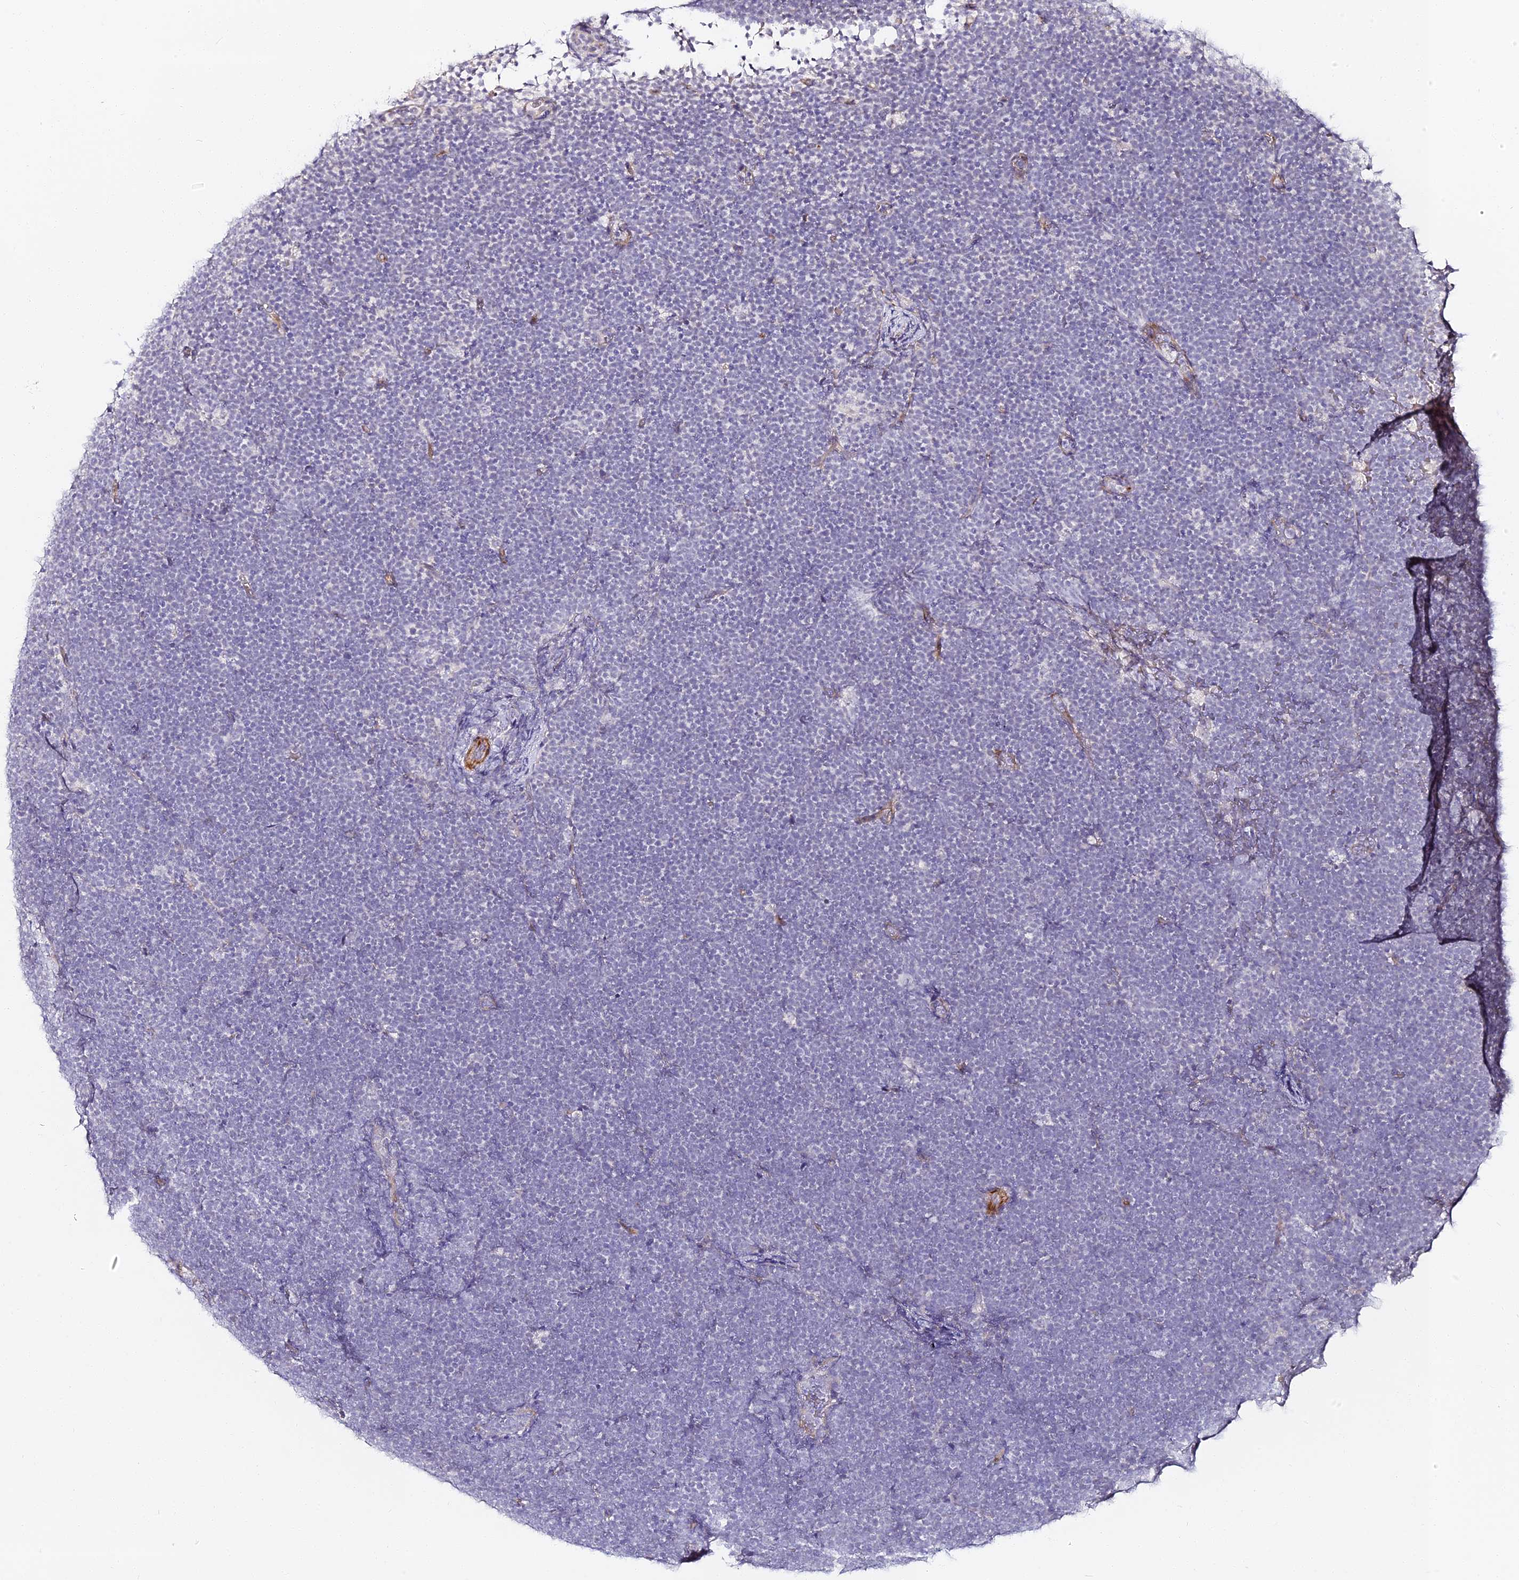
{"staining": {"intensity": "negative", "quantity": "none", "location": "none"}, "tissue": "lymphoma", "cell_type": "Tumor cells", "image_type": "cancer", "snomed": [{"axis": "morphology", "description": "Malignant lymphoma, non-Hodgkin's type, High grade"}, {"axis": "topography", "description": "Lymph node"}], "caption": "Tumor cells show no significant expression in malignant lymphoma, non-Hodgkin's type (high-grade).", "gene": "ALPG", "patient": {"sex": "male", "age": 13}}